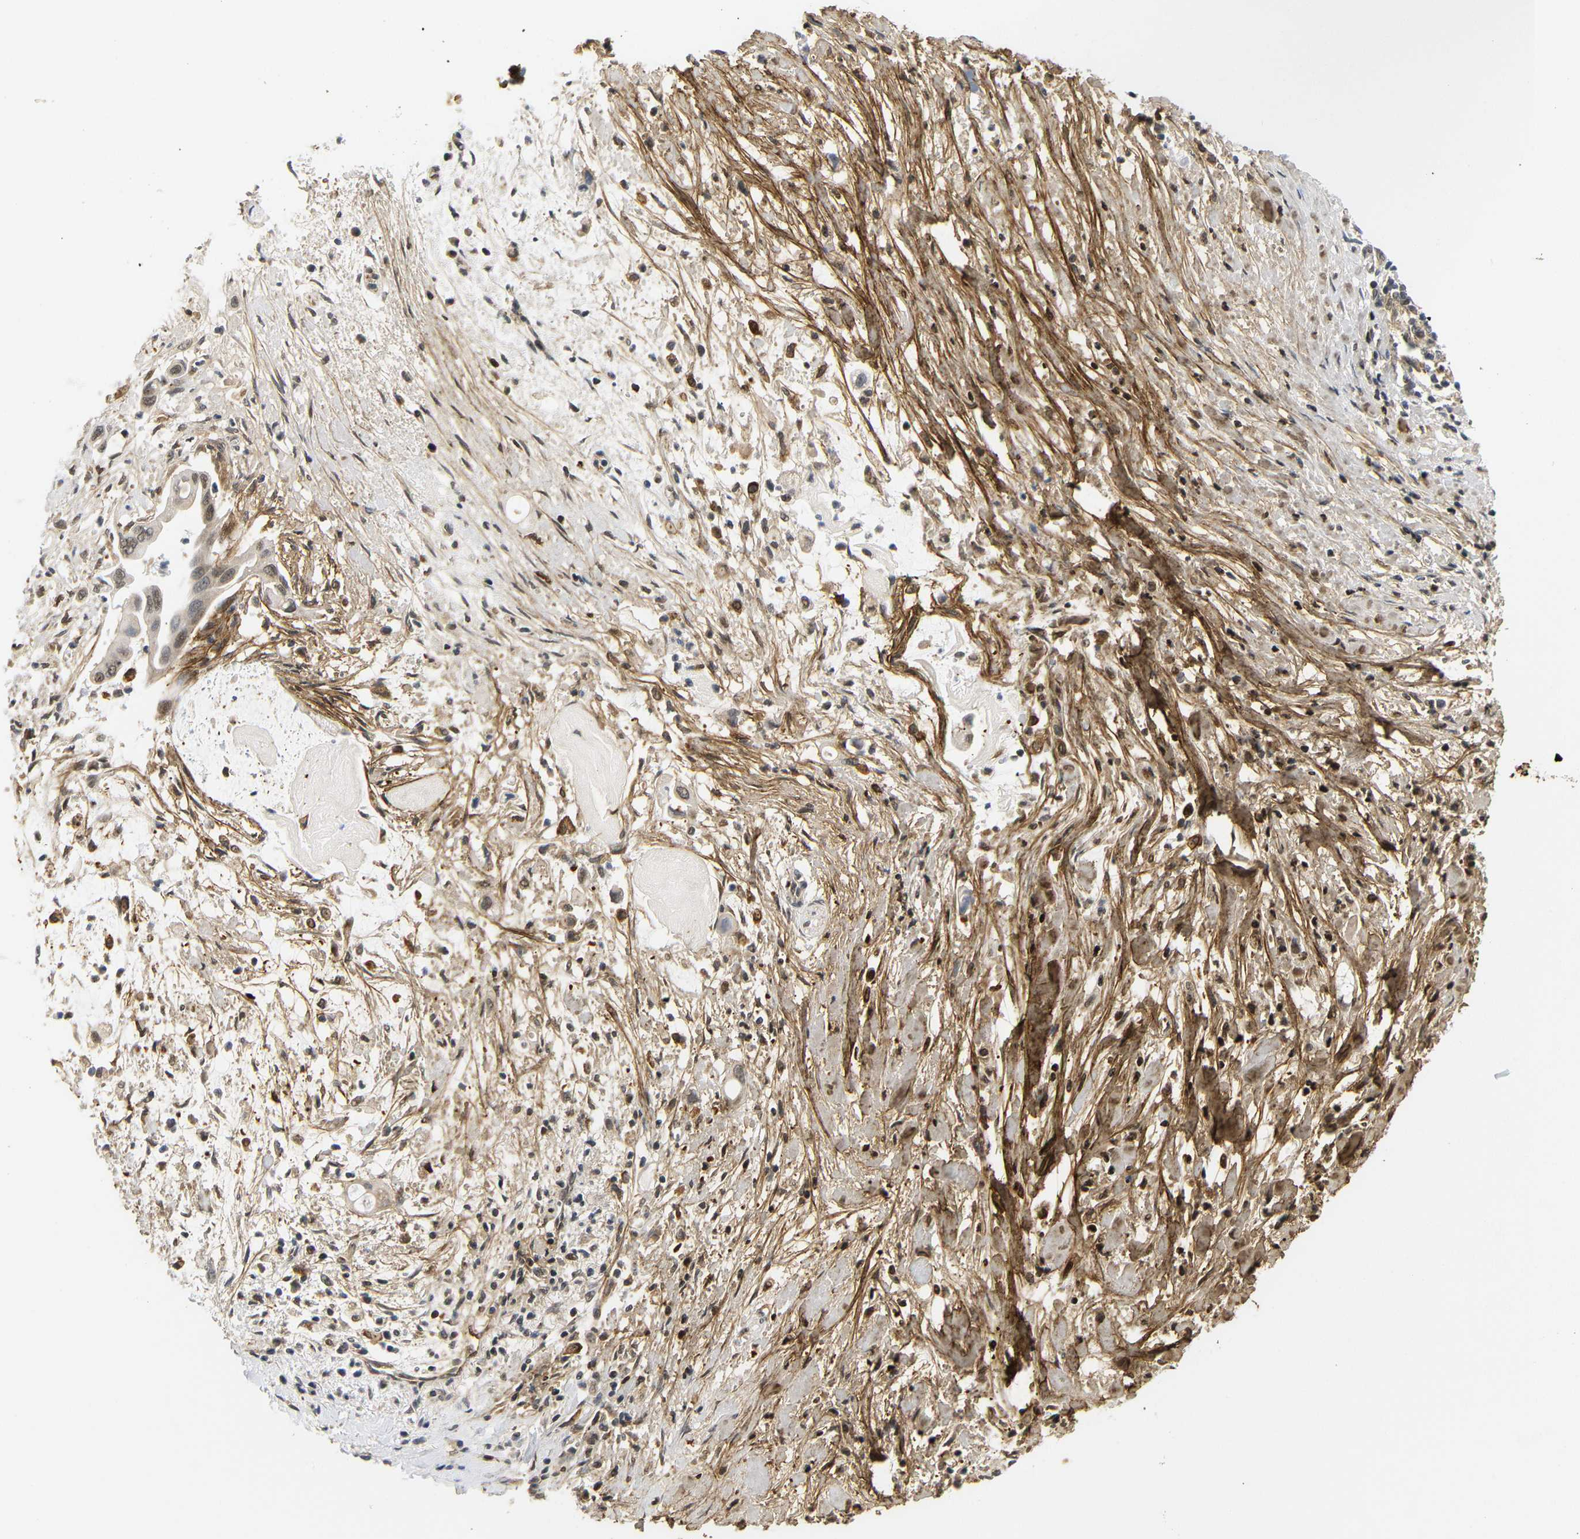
{"staining": {"intensity": "moderate", "quantity": ">75%", "location": "cytoplasmic/membranous,nuclear"}, "tissue": "pancreatic cancer", "cell_type": "Tumor cells", "image_type": "cancer", "snomed": [{"axis": "morphology", "description": "Adenocarcinoma, NOS"}, {"axis": "topography", "description": "Pancreas"}], "caption": "DAB (3,3'-diaminobenzidine) immunohistochemical staining of human pancreatic cancer reveals moderate cytoplasmic/membranous and nuclear protein positivity in about >75% of tumor cells. (DAB (3,3'-diaminobenzidine) IHC, brown staining for protein, blue staining for nuclei).", "gene": "GJA5", "patient": {"sex": "male", "age": 55}}